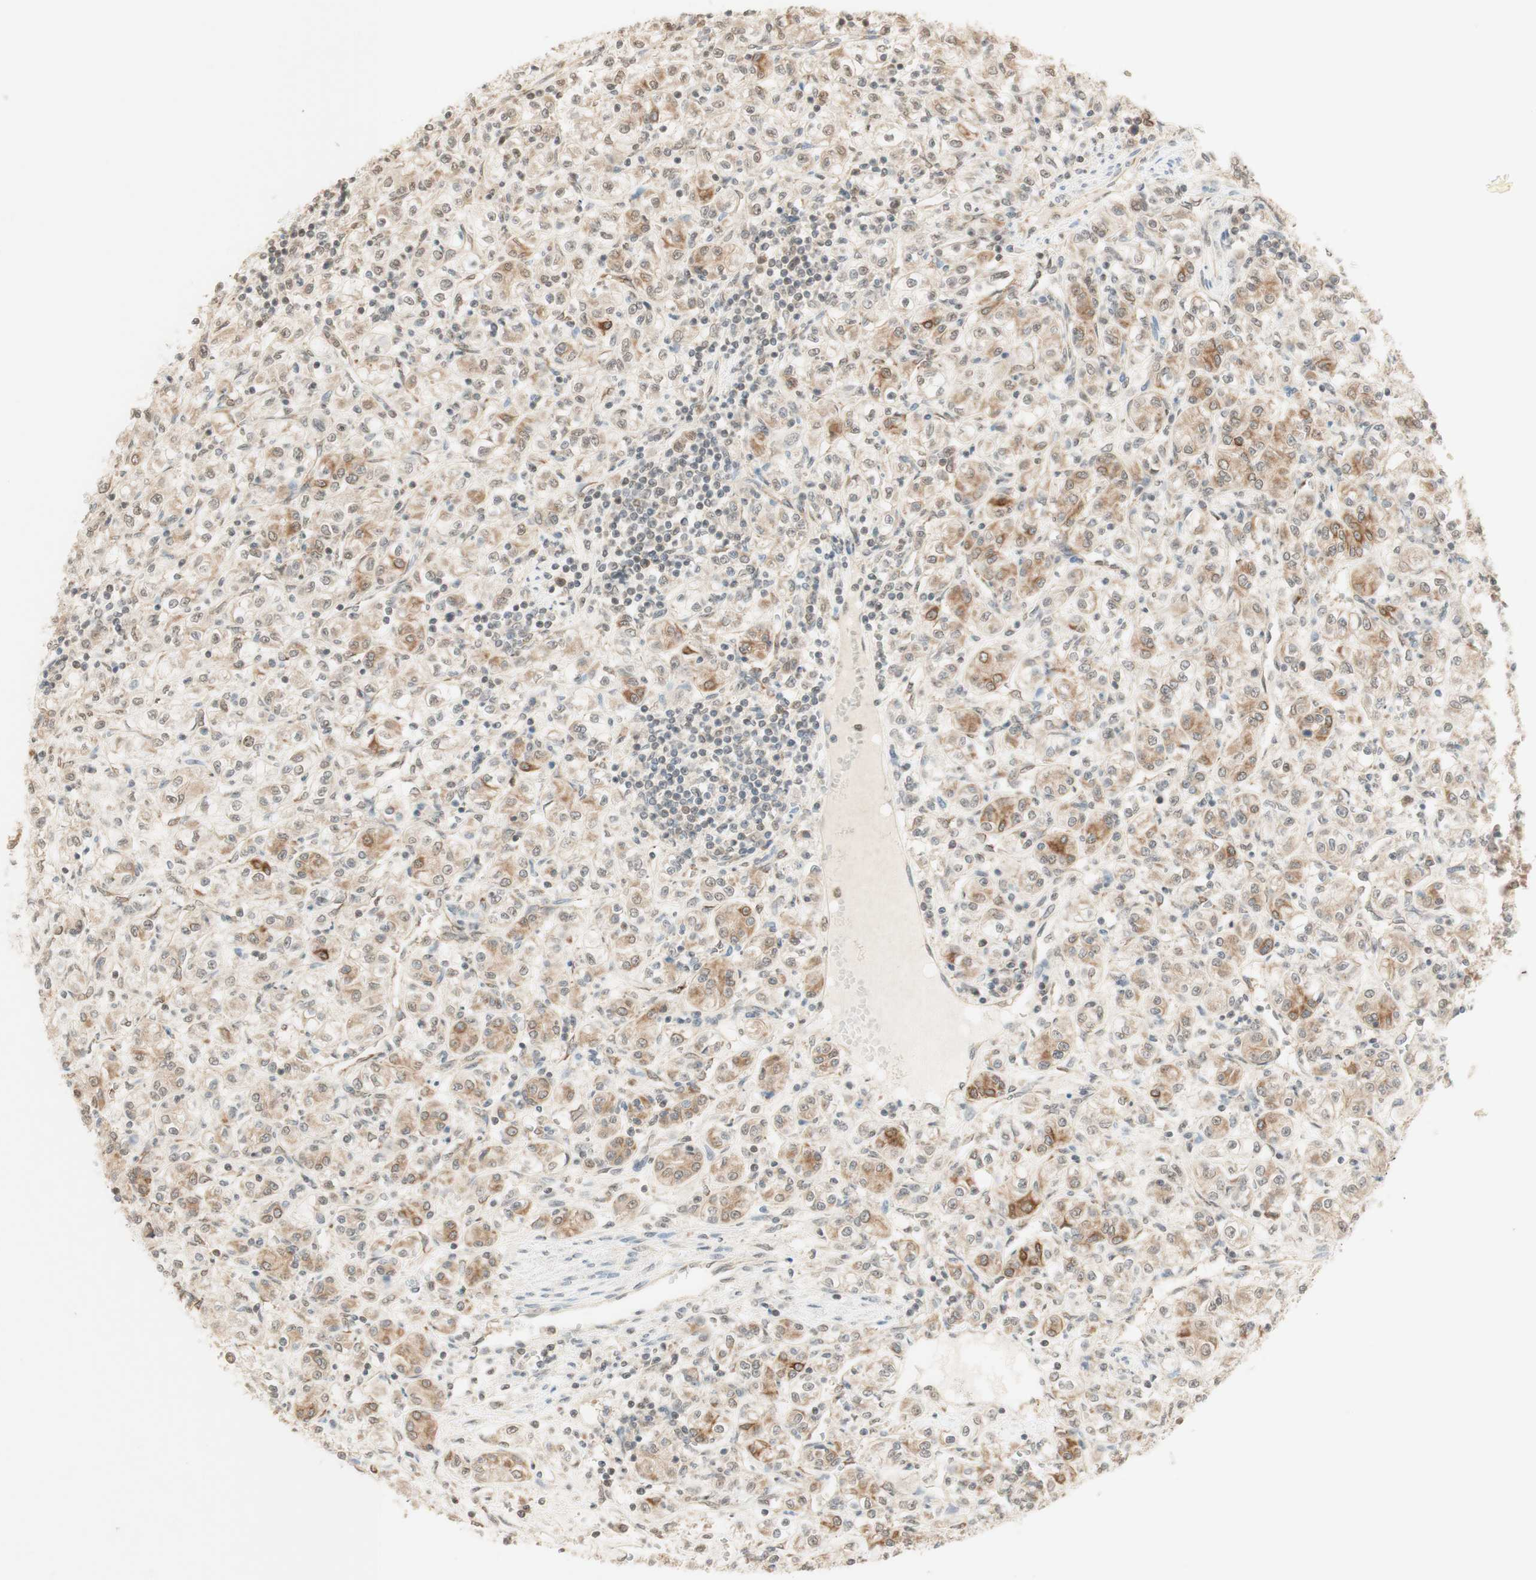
{"staining": {"intensity": "moderate", "quantity": "25%-75%", "location": "cytoplasmic/membranous"}, "tissue": "renal cancer", "cell_type": "Tumor cells", "image_type": "cancer", "snomed": [{"axis": "morphology", "description": "Adenocarcinoma, NOS"}, {"axis": "topography", "description": "Kidney"}], "caption": "The histopathology image exhibits a brown stain indicating the presence of a protein in the cytoplasmic/membranous of tumor cells in renal cancer (adenocarcinoma).", "gene": "SPINT2", "patient": {"sex": "male", "age": 77}}